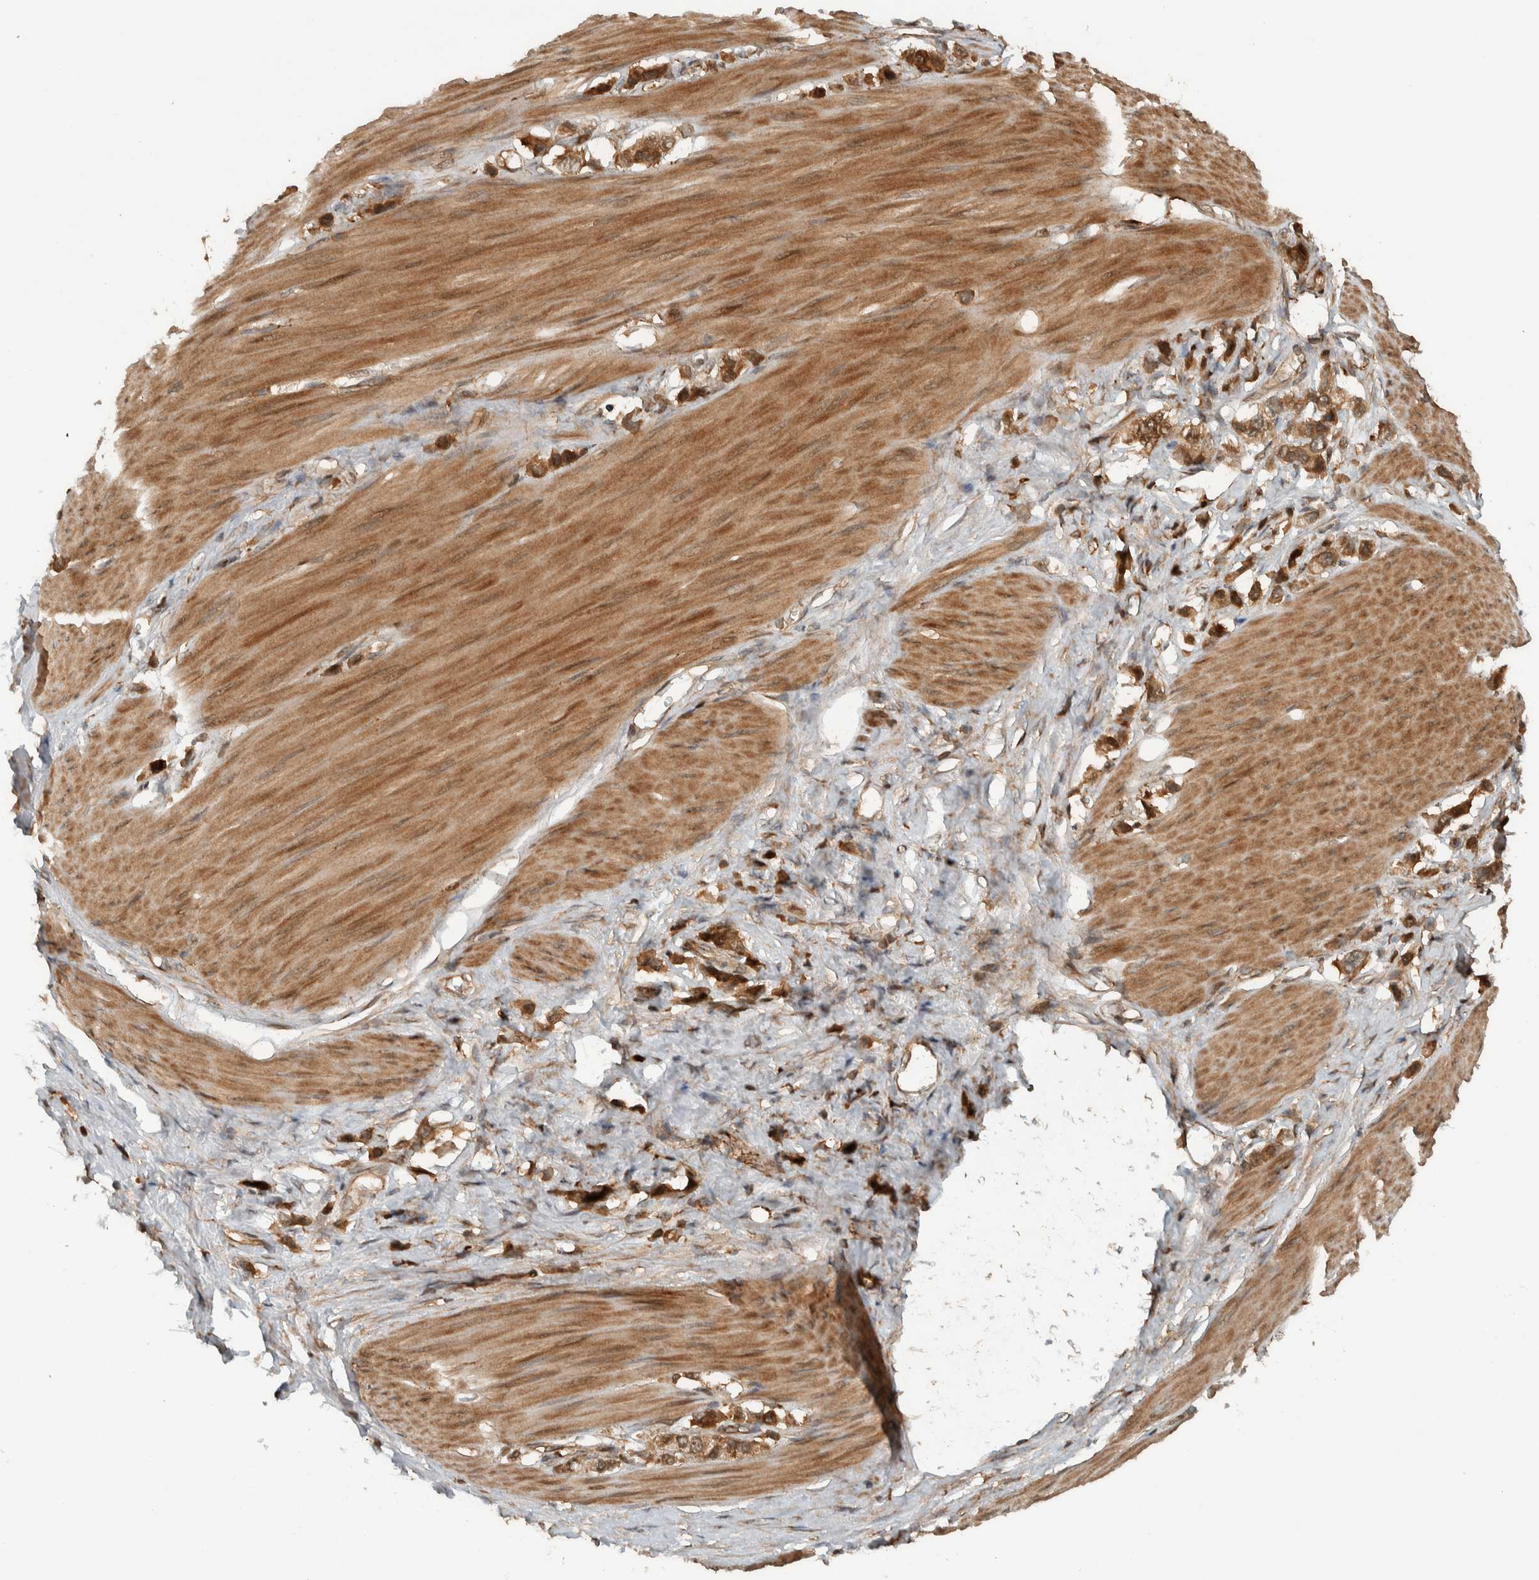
{"staining": {"intensity": "moderate", "quantity": ">75%", "location": "cytoplasmic/membranous"}, "tissue": "stomach cancer", "cell_type": "Tumor cells", "image_type": "cancer", "snomed": [{"axis": "morphology", "description": "Adenocarcinoma, NOS"}, {"axis": "topography", "description": "Stomach"}], "caption": "Tumor cells display medium levels of moderate cytoplasmic/membranous positivity in approximately >75% of cells in stomach cancer (adenocarcinoma).", "gene": "CNTROB", "patient": {"sex": "female", "age": 65}}